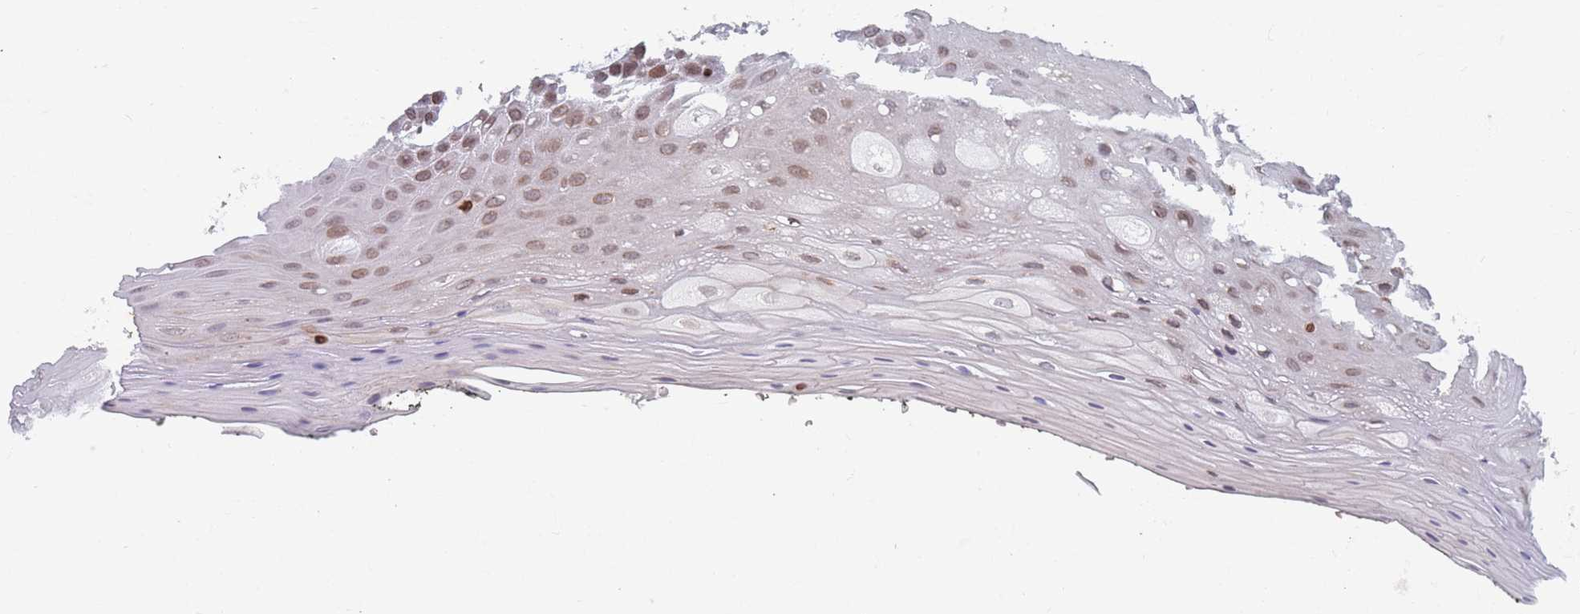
{"staining": {"intensity": "moderate", "quantity": "25%-75%", "location": "cytoplasmic/membranous,nuclear"}, "tissue": "oral mucosa", "cell_type": "Squamous epithelial cells", "image_type": "normal", "snomed": [{"axis": "morphology", "description": "Normal tissue, NOS"}, {"axis": "topography", "description": "Oral tissue"}, {"axis": "topography", "description": "Tounge, NOS"}], "caption": "A photomicrograph showing moderate cytoplasmic/membranous,nuclear positivity in about 25%-75% of squamous epithelial cells in benign oral mucosa, as visualized by brown immunohistochemical staining.", "gene": "ZBTB1", "patient": {"sex": "female", "age": 59}}